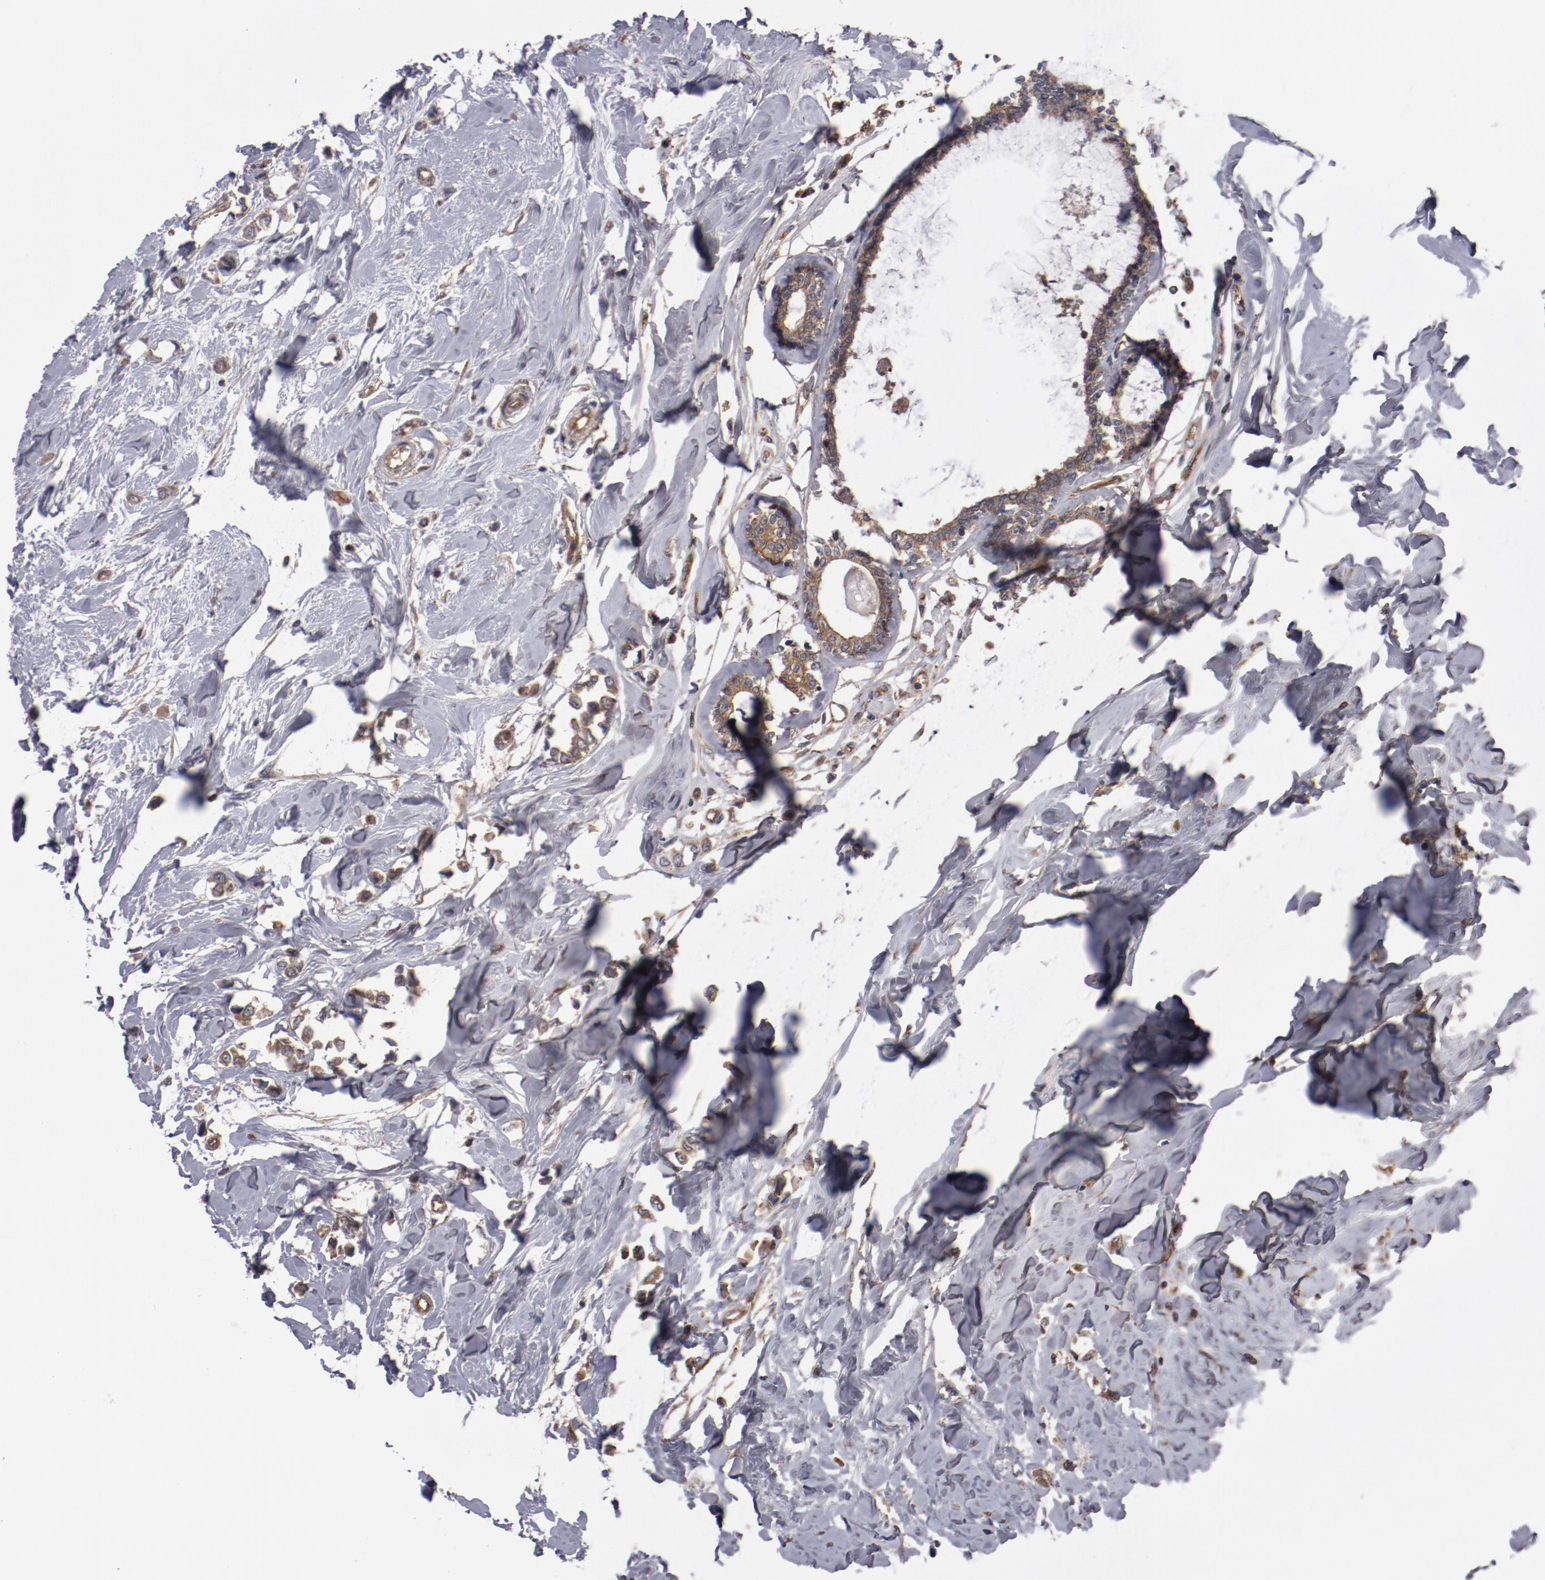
{"staining": {"intensity": "moderate", "quantity": ">75%", "location": "cytoplasmic/membranous"}, "tissue": "breast cancer", "cell_type": "Tumor cells", "image_type": "cancer", "snomed": [{"axis": "morphology", "description": "Lobular carcinoma"}, {"axis": "topography", "description": "Breast"}], "caption": "Lobular carcinoma (breast) stained with a brown dye shows moderate cytoplasmic/membranous positive staining in about >75% of tumor cells.", "gene": "DNAAF2", "patient": {"sex": "female", "age": 51}}